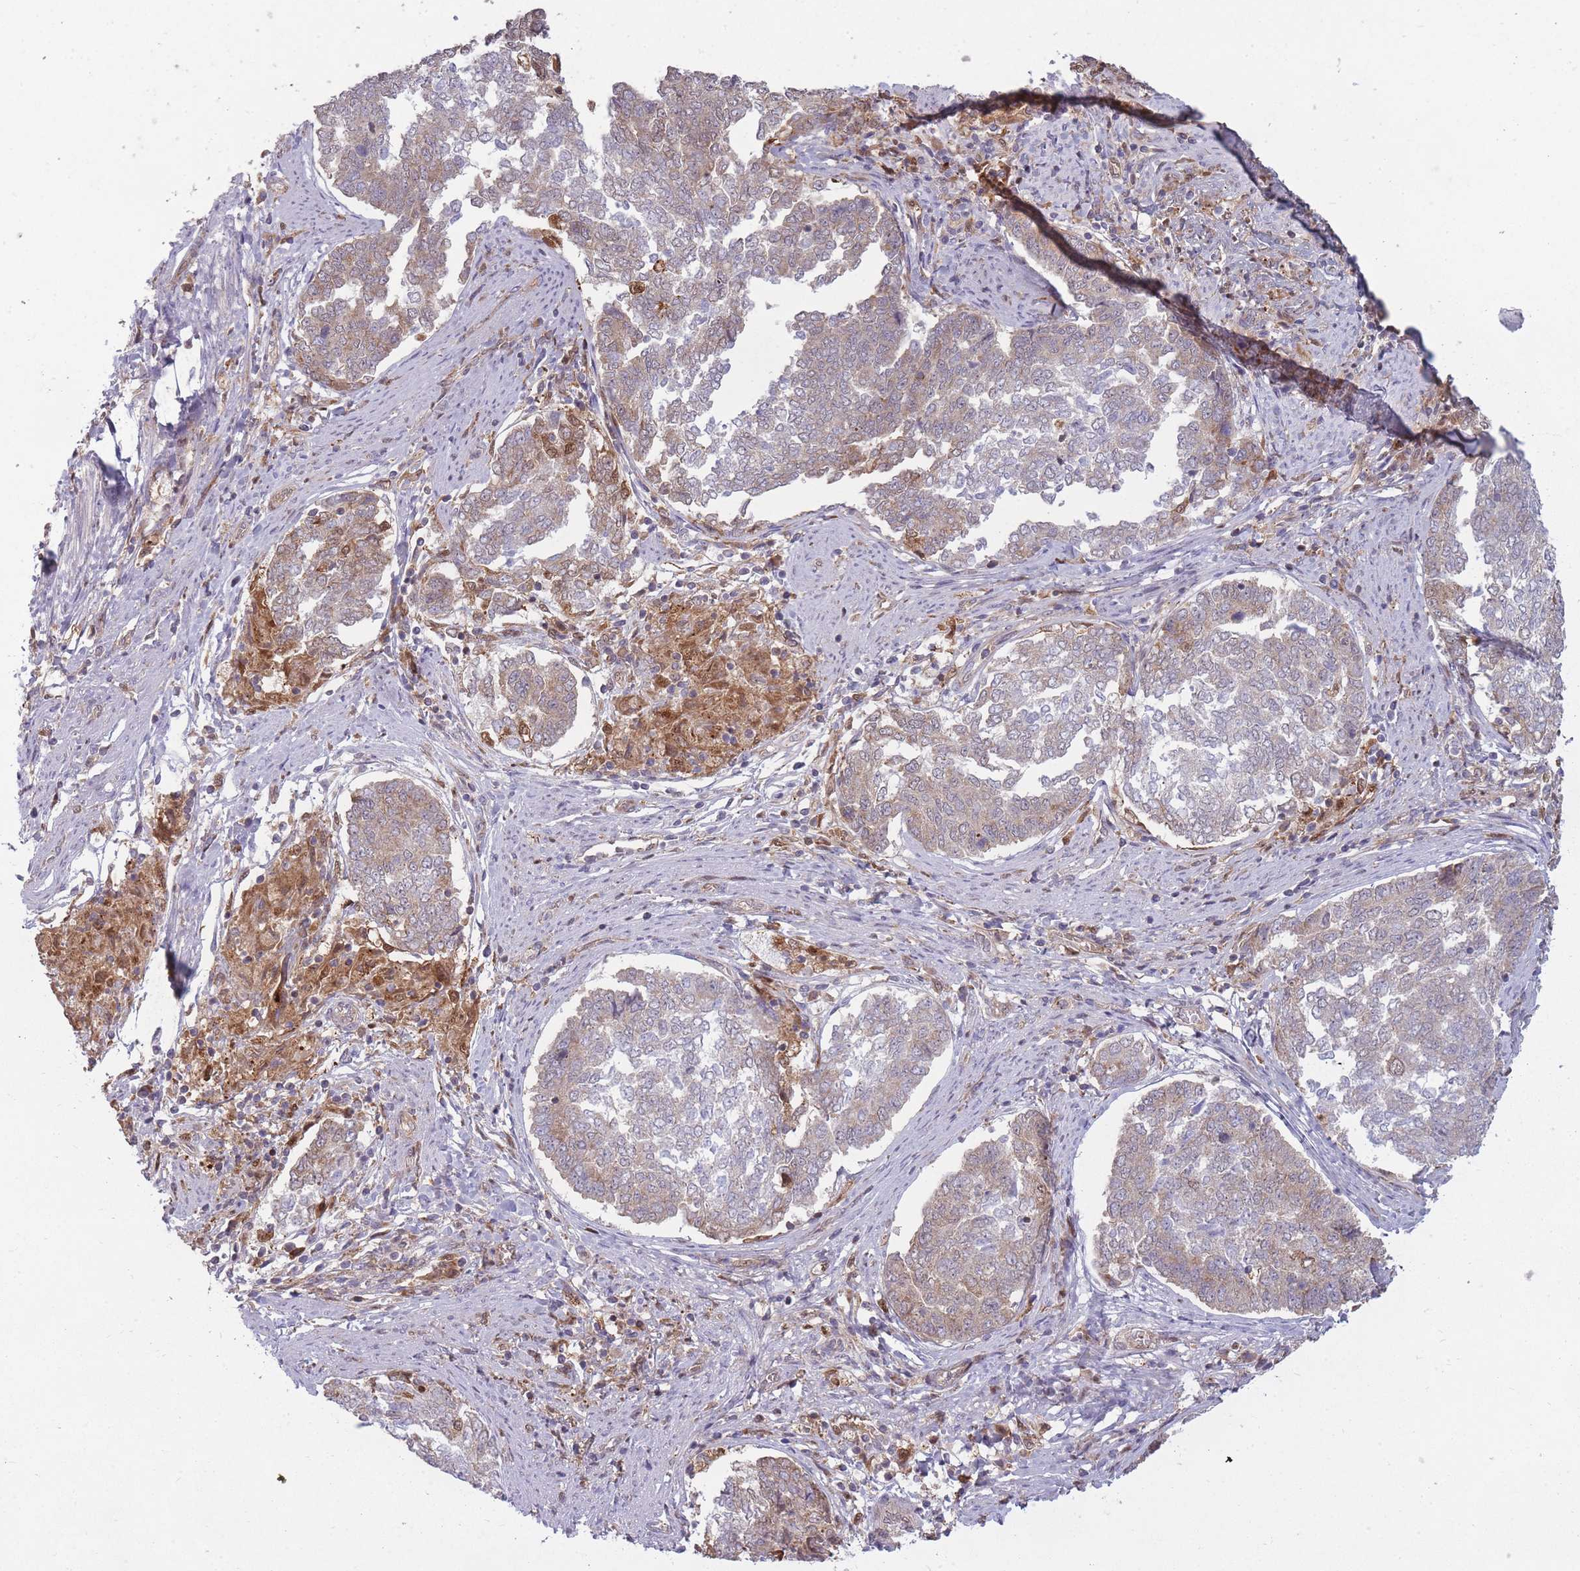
{"staining": {"intensity": "weak", "quantity": "25%-75%", "location": "cytoplasmic/membranous"}, "tissue": "endometrial cancer", "cell_type": "Tumor cells", "image_type": "cancer", "snomed": [{"axis": "morphology", "description": "Adenocarcinoma, NOS"}, {"axis": "topography", "description": "Endometrium"}], "caption": "Immunohistochemical staining of endometrial cancer (adenocarcinoma) demonstrates low levels of weak cytoplasmic/membranous expression in about 25%-75% of tumor cells.", "gene": "LGALS9", "patient": {"sex": "female", "age": 80}}